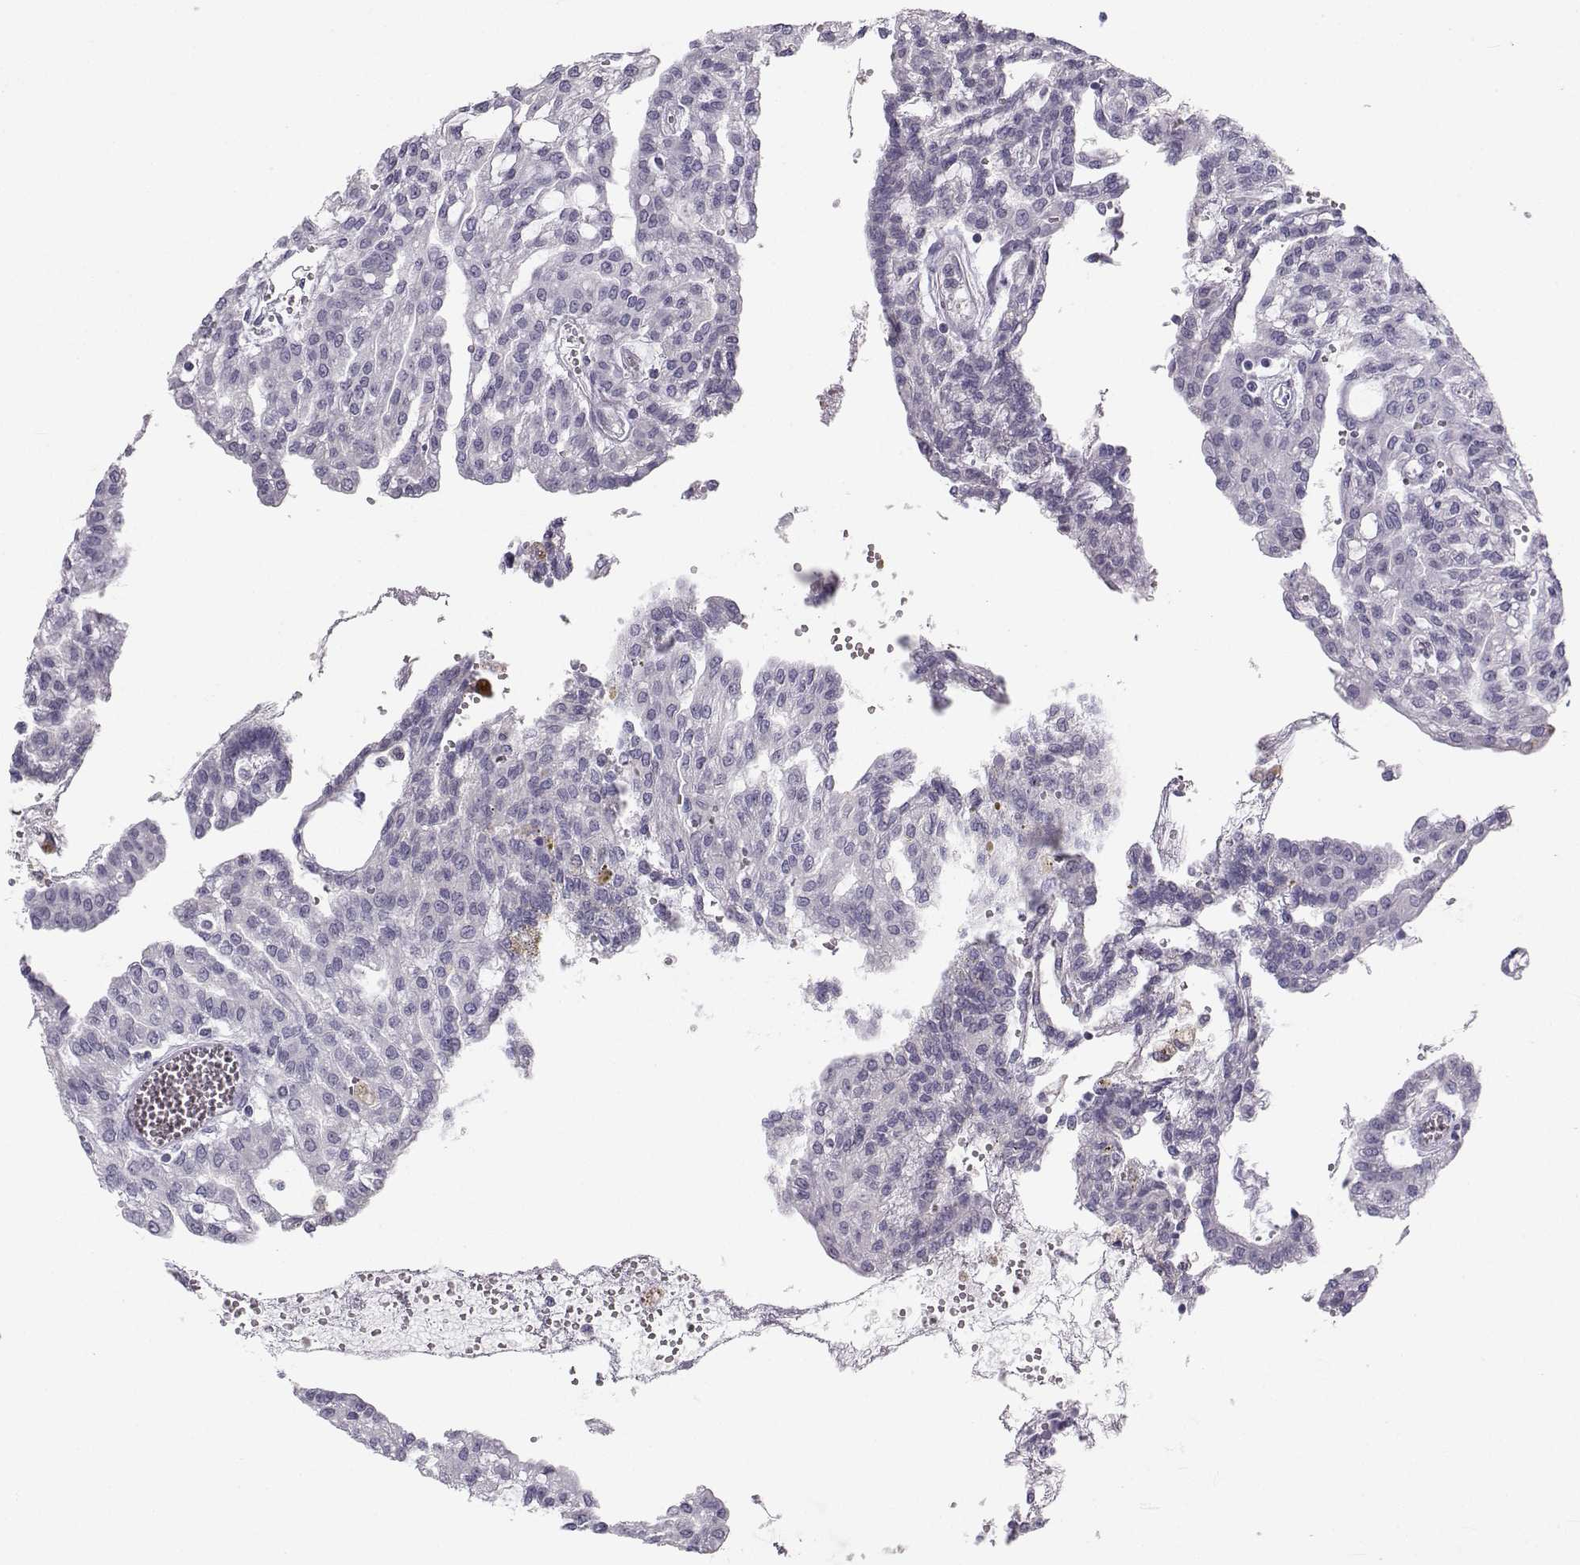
{"staining": {"intensity": "negative", "quantity": "none", "location": "none"}, "tissue": "renal cancer", "cell_type": "Tumor cells", "image_type": "cancer", "snomed": [{"axis": "morphology", "description": "Adenocarcinoma, NOS"}, {"axis": "topography", "description": "Kidney"}], "caption": "Adenocarcinoma (renal) was stained to show a protein in brown. There is no significant positivity in tumor cells.", "gene": "SYCE1", "patient": {"sex": "male", "age": 63}}